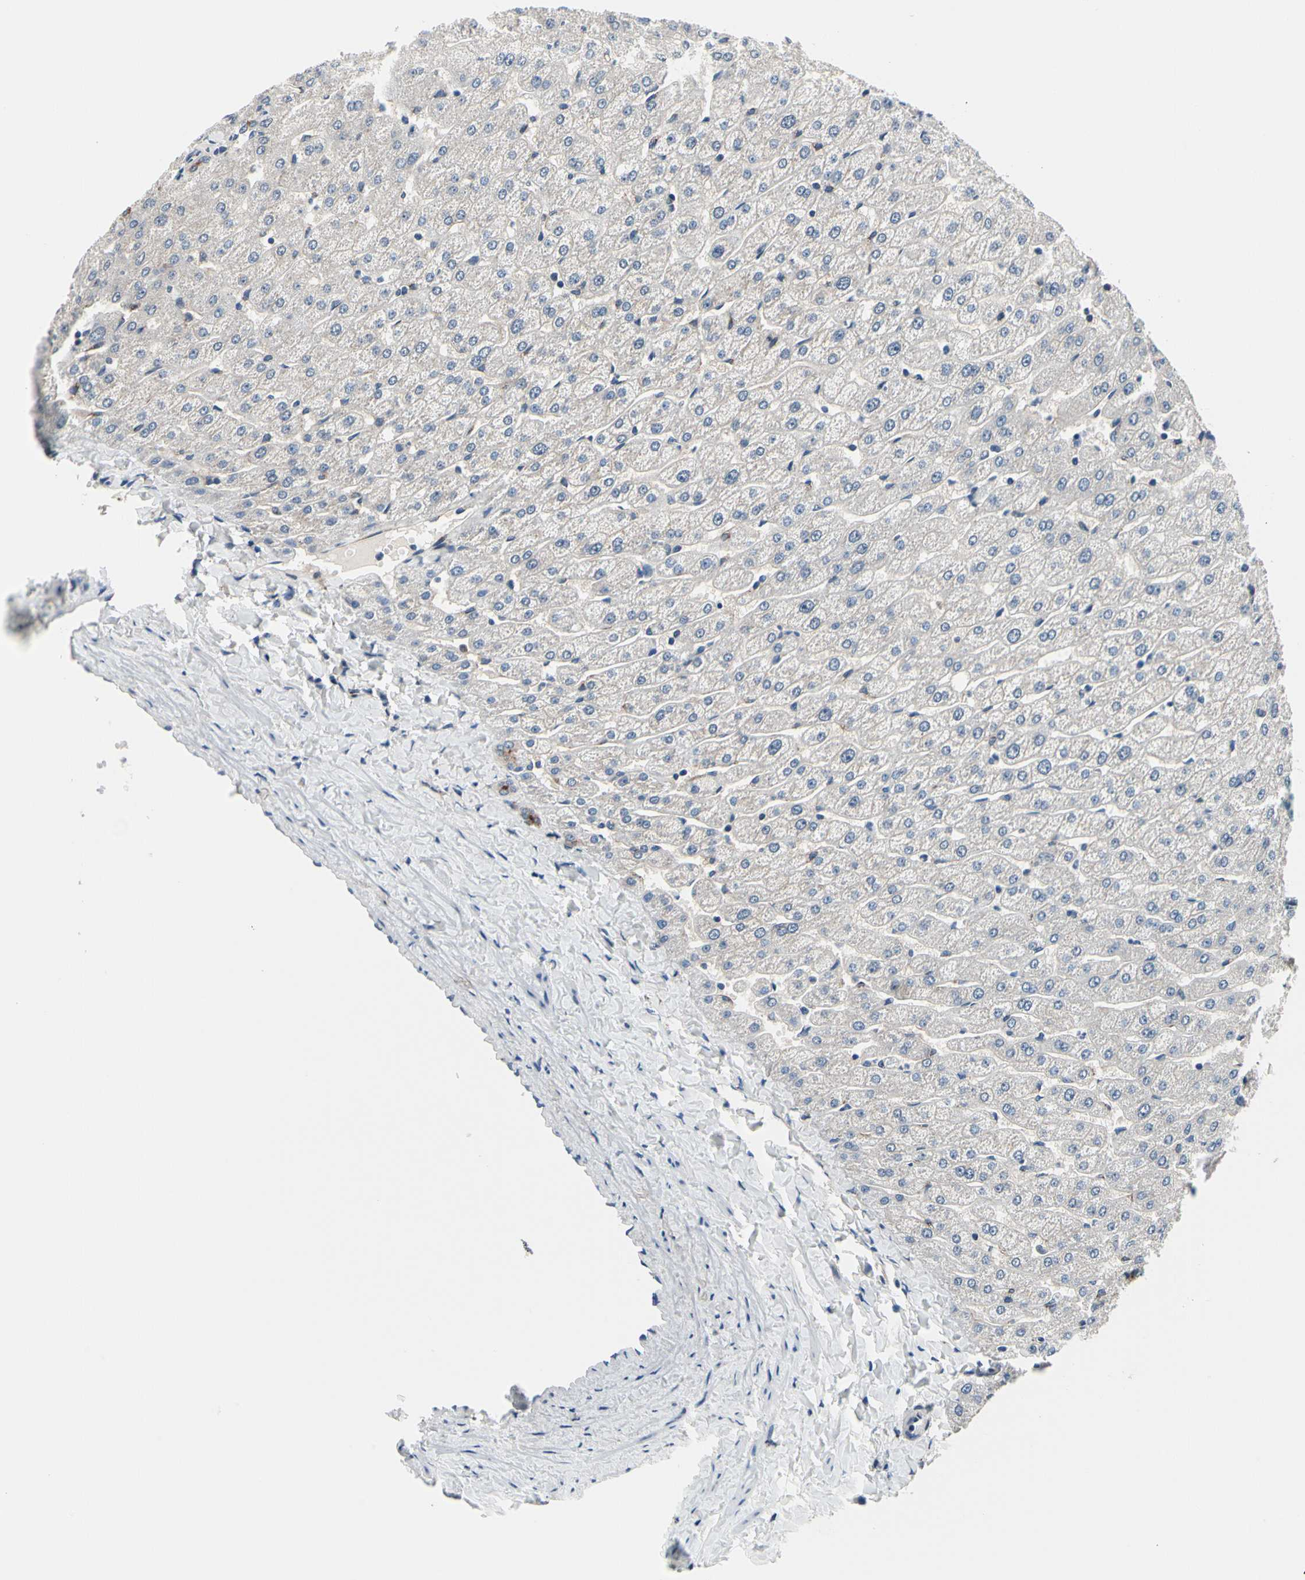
{"staining": {"intensity": "weak", "quantity": "25%-75%", "location": "cytoplasmic/membranous"}, "tissue": "liver", "cell_type": "Cholangiocytes", "image_type": "normal", "snomed": [{"axis": "morphology", "description": "Normal tissue, NOS"}, {"axis": "morphology", "description": "Fibrosis, NOS"}, {"axis": "topography", "description": "Liver"}], "caption": "The immunohistochemical stain highlights weak cytoplasmic/membranous positivity in cholangiocytes of normal liver.", "gene": "PRKAR2B", "patient": {"sex": "female", "age": 29}}